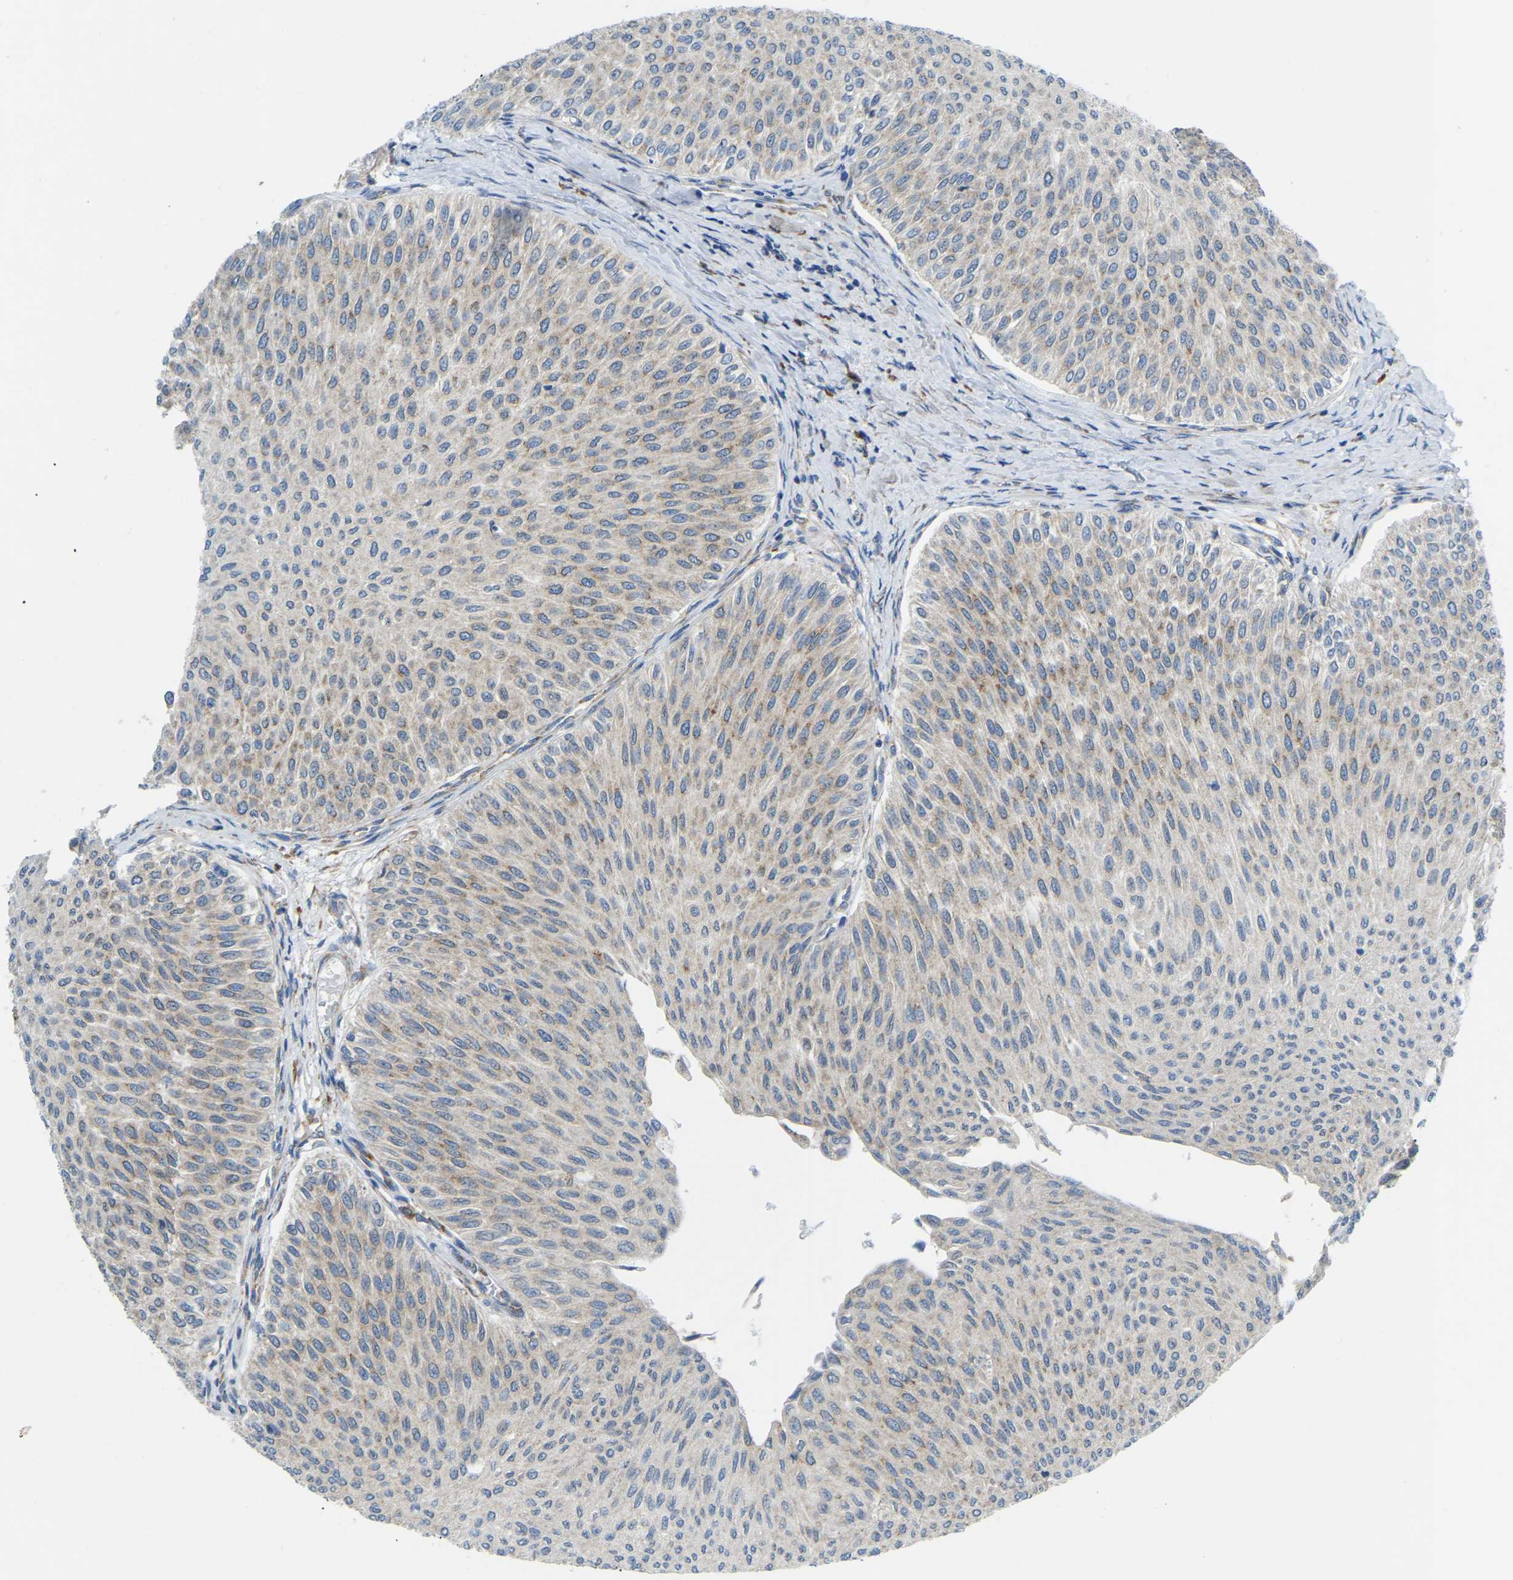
{"staining": {"intensity": "negative", "quantity": "none", "location": "none"}, "tissue": "urothelial cancer", "cell_type": "Tumor cells", "image_type": "cancer", "snomed": [{"axis": "morphology", "description": "Urothelial carcinoma, Low grade"}, {"axis": "topography", "description": "Urinary bladder"}], "caption": "Image shows no protein staining in tumor cells of urothelial cancer tissue.", "gene": "SND1", "patient": {"sex": "male", "age": 78}}